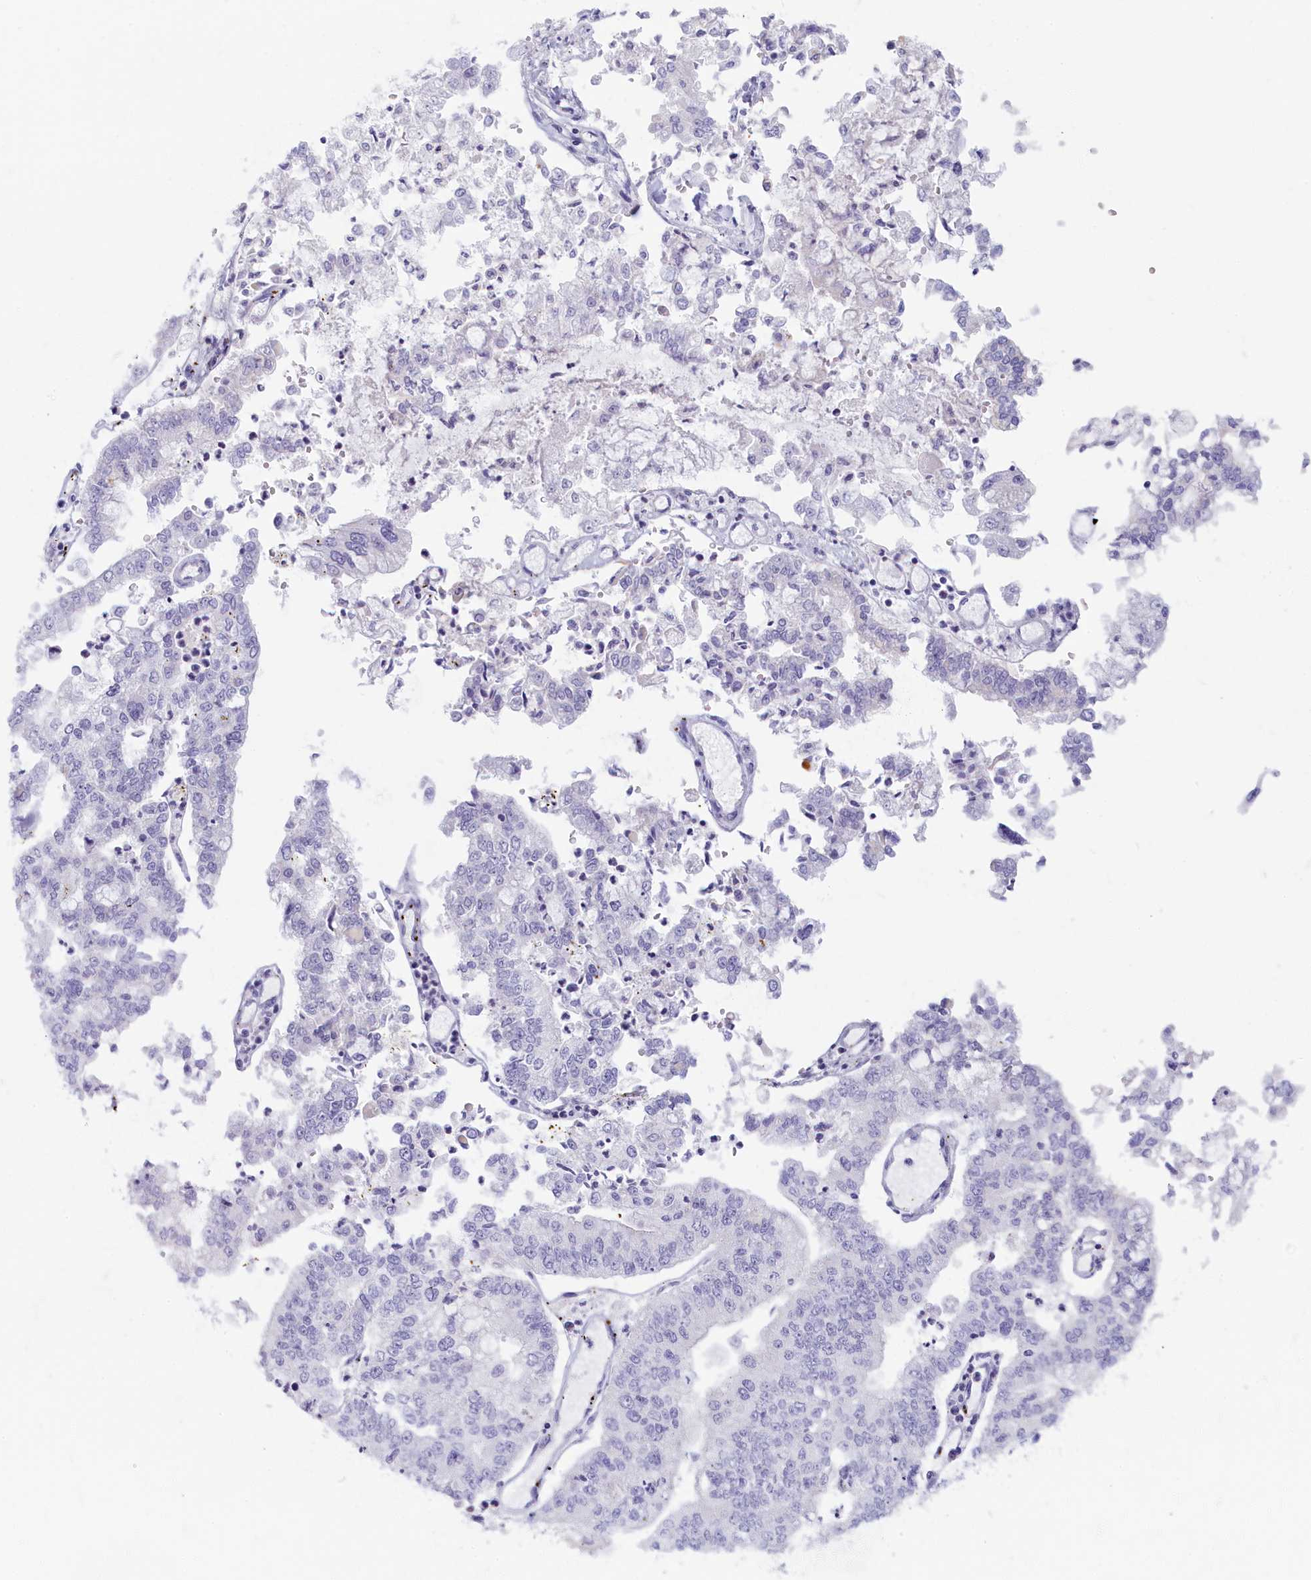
{"staining": {"intensity": "negative", "quantity": "none", "location": "none"}, "tissue": "stomach cancer", "cell_type": "Tumor cells", "image_type": "cancer", "snomed": [{"axis": "morphology", "description": "Adenocarcinoma, NOS"}, {"axis": "topography", "description": "Stomach"}], "caption": "High power microscopy histopathology image of an IHC micrograph of adenocarcinoma (stomach), revealing no significant expression in tumor cells.", "gene": "NOL10", "patient": {"sex": "male", "age": 76}}